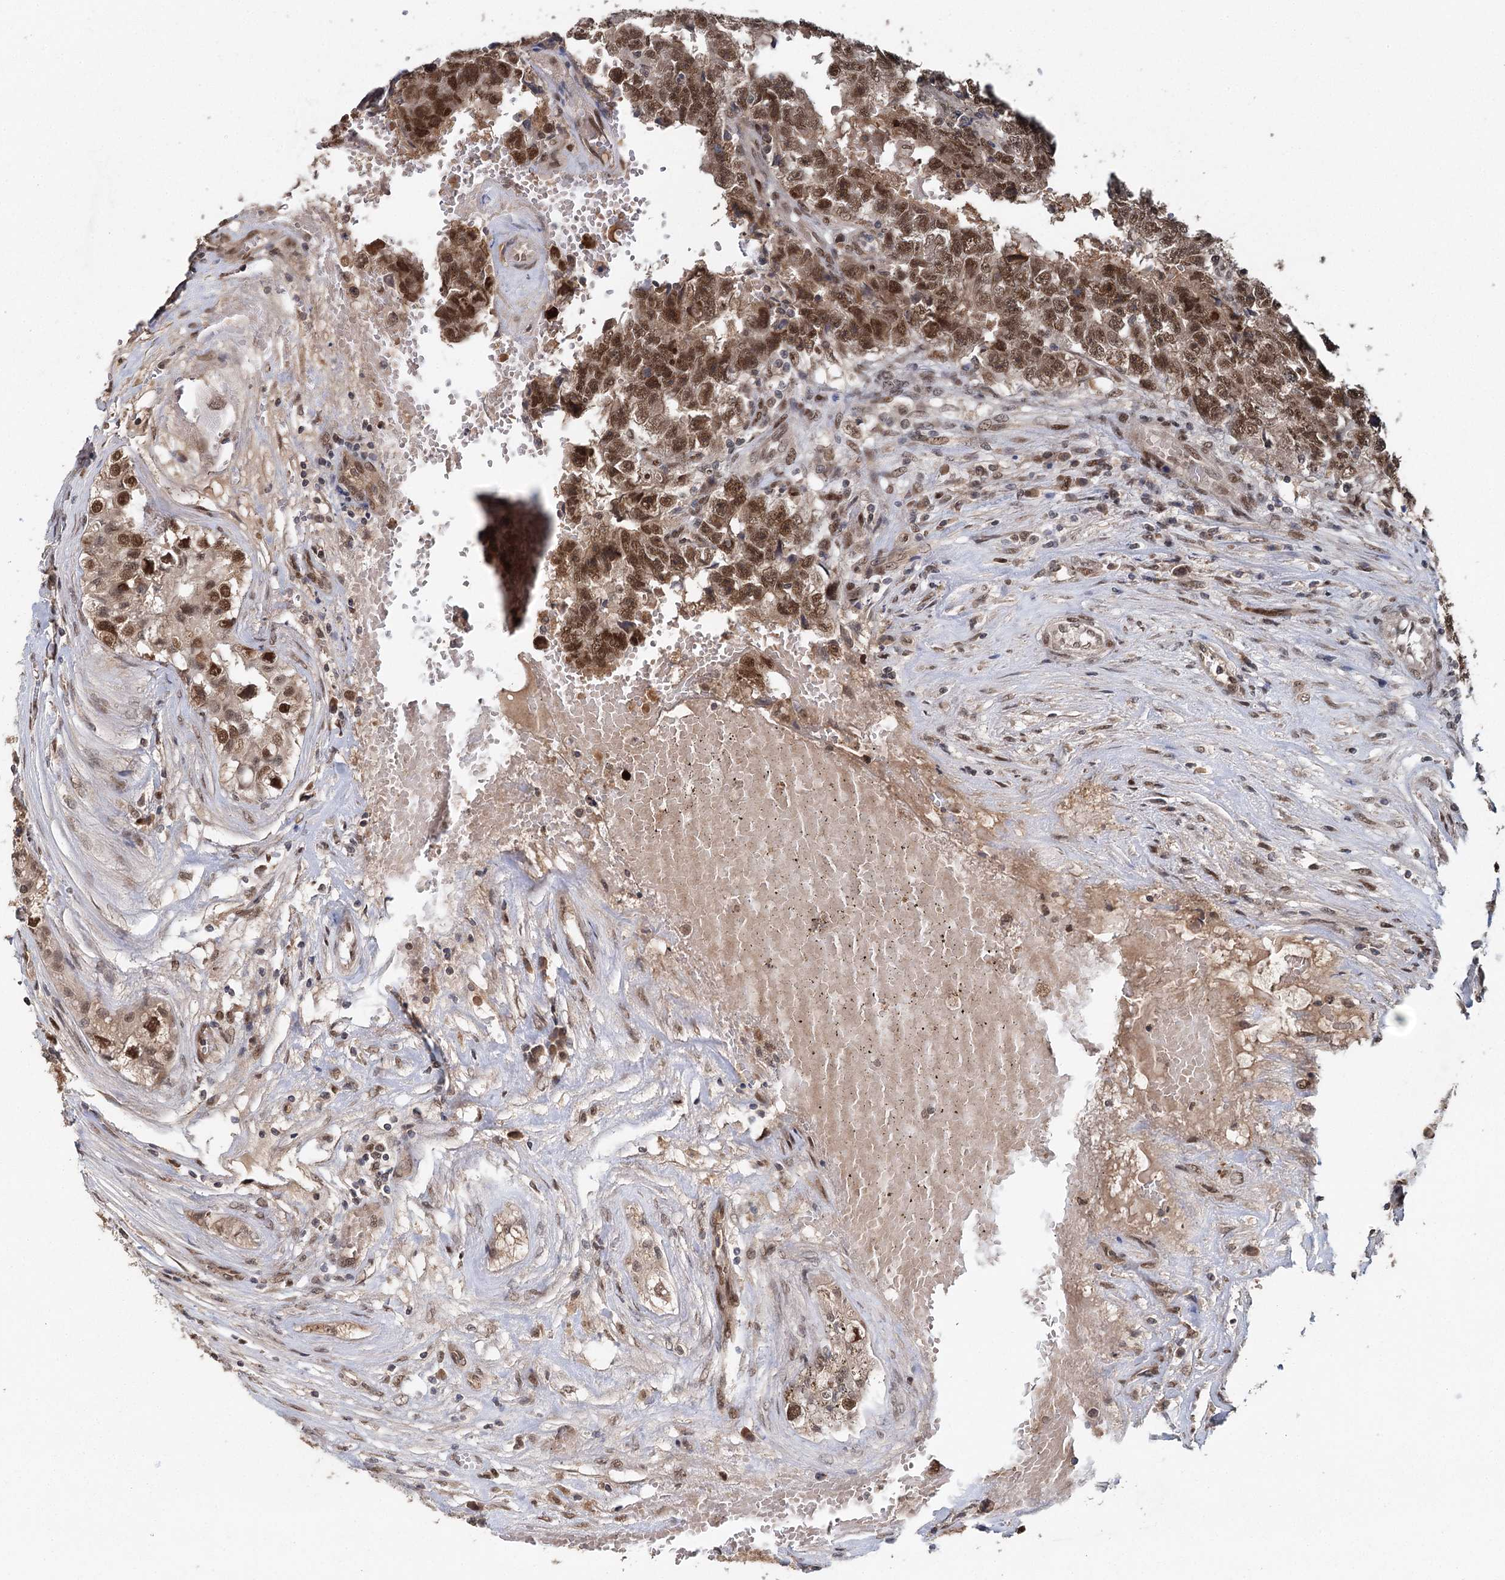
{"staining": {"intensity": "moderate", "quantity": "<25%", "location": "nuclear"}, "tissue": "testis cancer", "cell_type": "Tumor cells", "image_type": "cancer", "snomed": [{"axis": "morphology", "description": "Carcinoma, Embryonal, NOS"}, {"axis": "topography", "description": "Testis"}], "caption": "DAB (3,3'-diaminobenzidine) immunohistochemical staining of testis cancer exhibits moderate nuclear protein expression in about <25% of tumor cells.", "gene": "MYG1", "patient": {"sex": "male", "age": 25}}